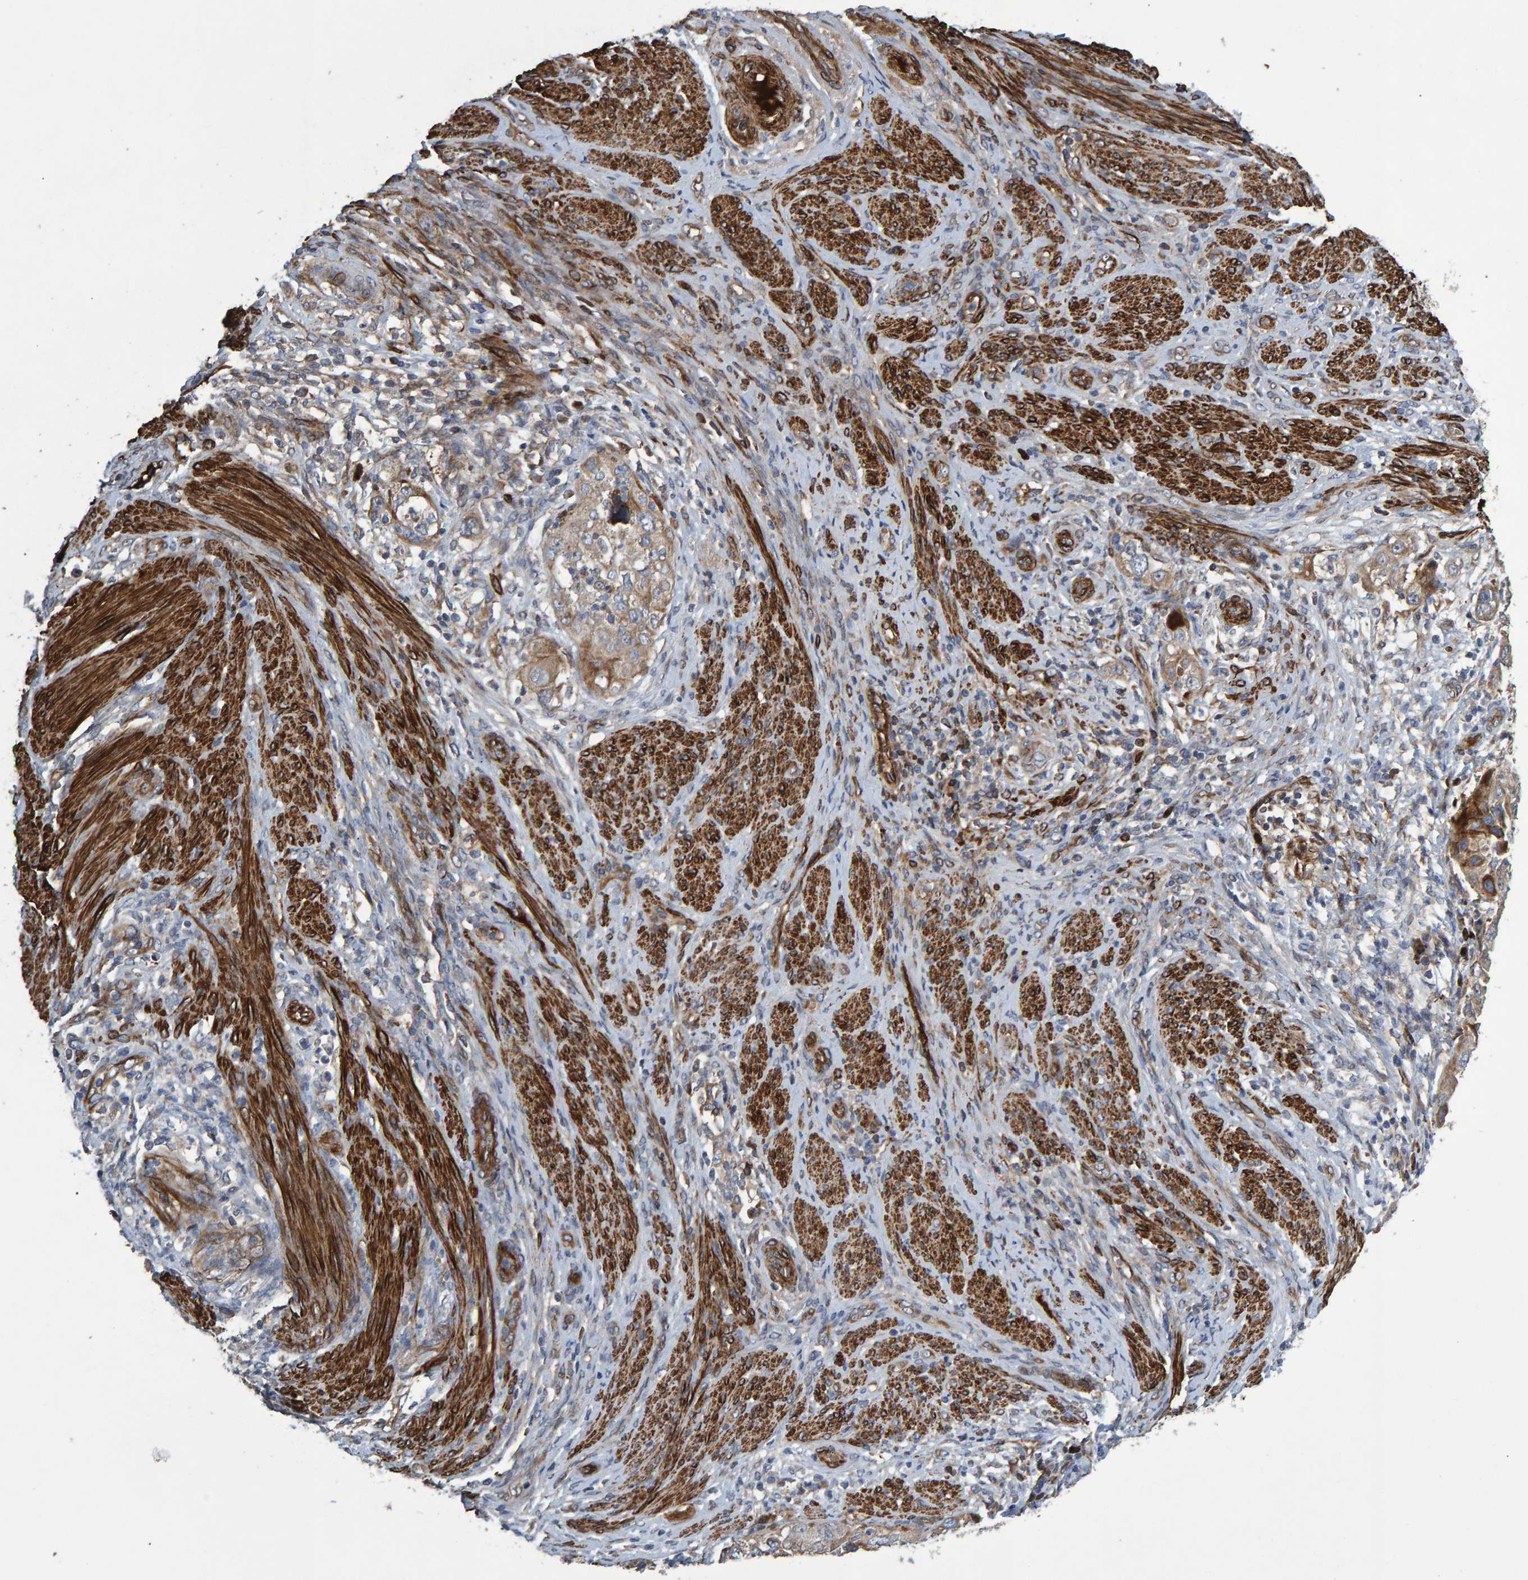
{"staining": {"intensity": "weak", "quantity": ">75%", "location": "cytoplasmic/membranous"}, "tissue": "endometrial cancer", "cell_type": "Tumor cells", "image_type": "cancer", "snomed": [{"axis": "morphology", "description": "Adenocarcinoma, NOS"}, {"axis": "topography", "description": "Endometrium"}], "caption": "IHC histopathology image of human endometrial cancer (adenocarcinoma) stained for a protein (brown), which demonstrates low levels of weak cytoplasmic/membranous positivity in about >75% of tumor cells.", "gene": "SLIT2", "patient": {"sex": "female", "age": 85}}